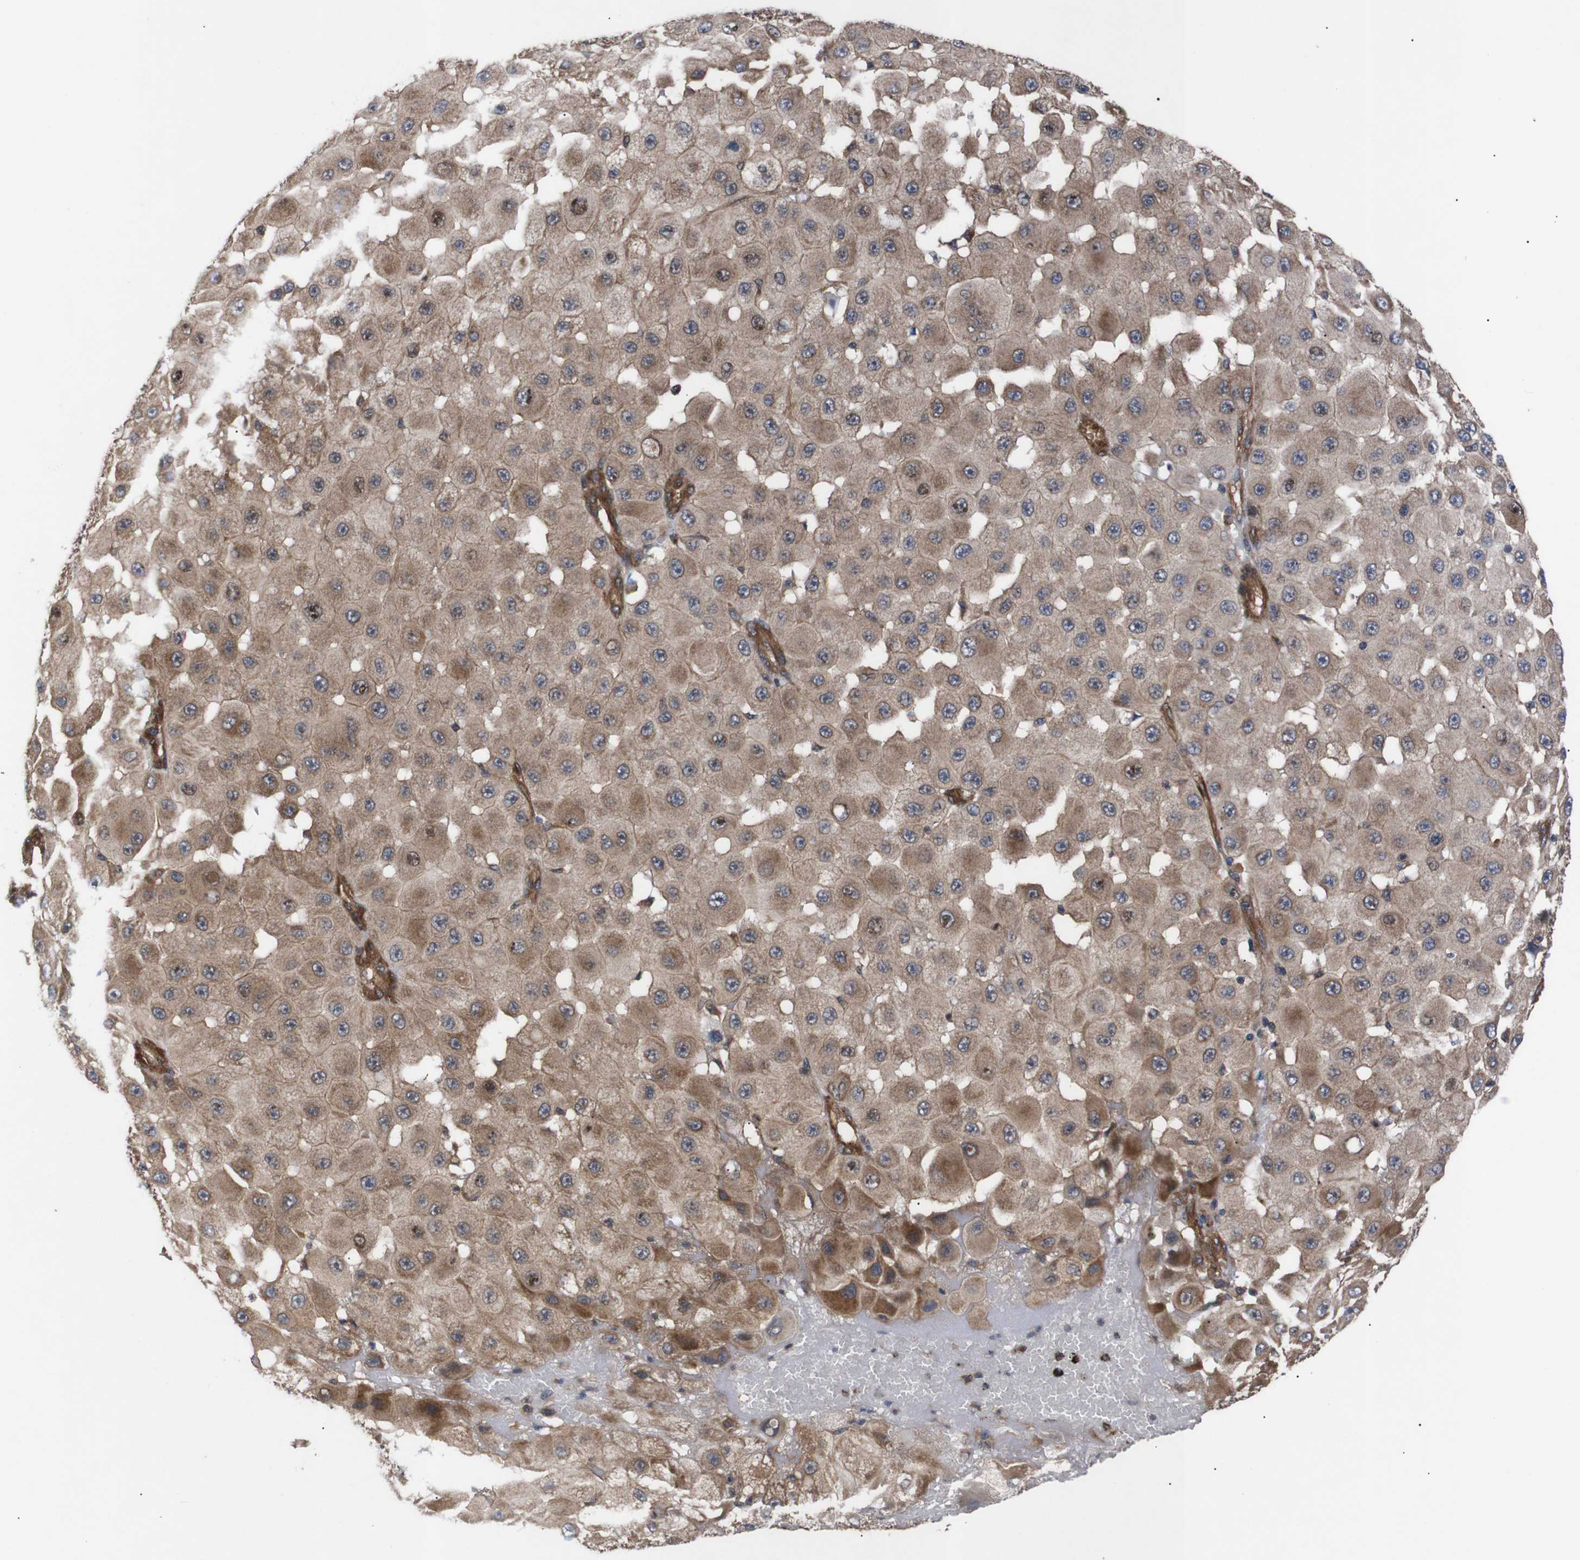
{"staining": {"intensity": "moderate", "quantity": ">75%", "location": "cytoplasmic/membranous"}, "tissue": "melanoma", "cell_type": "Tumor cells", "image_type": "cancer", "snomed": [{"axis": "morphology", "description": "Malignant melanoma, NOS"}, {"axis": "topography", "description": "Skin"}], "caption": "Protein analysis of melanoma tissue shows moderate cytoplasmic/membranous expression in about >75% of tumor cells. (Brightfield microscopy of DAB IHC at high magnification).", "gene": "PAWR", "patient": {"sex": "female", "age": 81}}